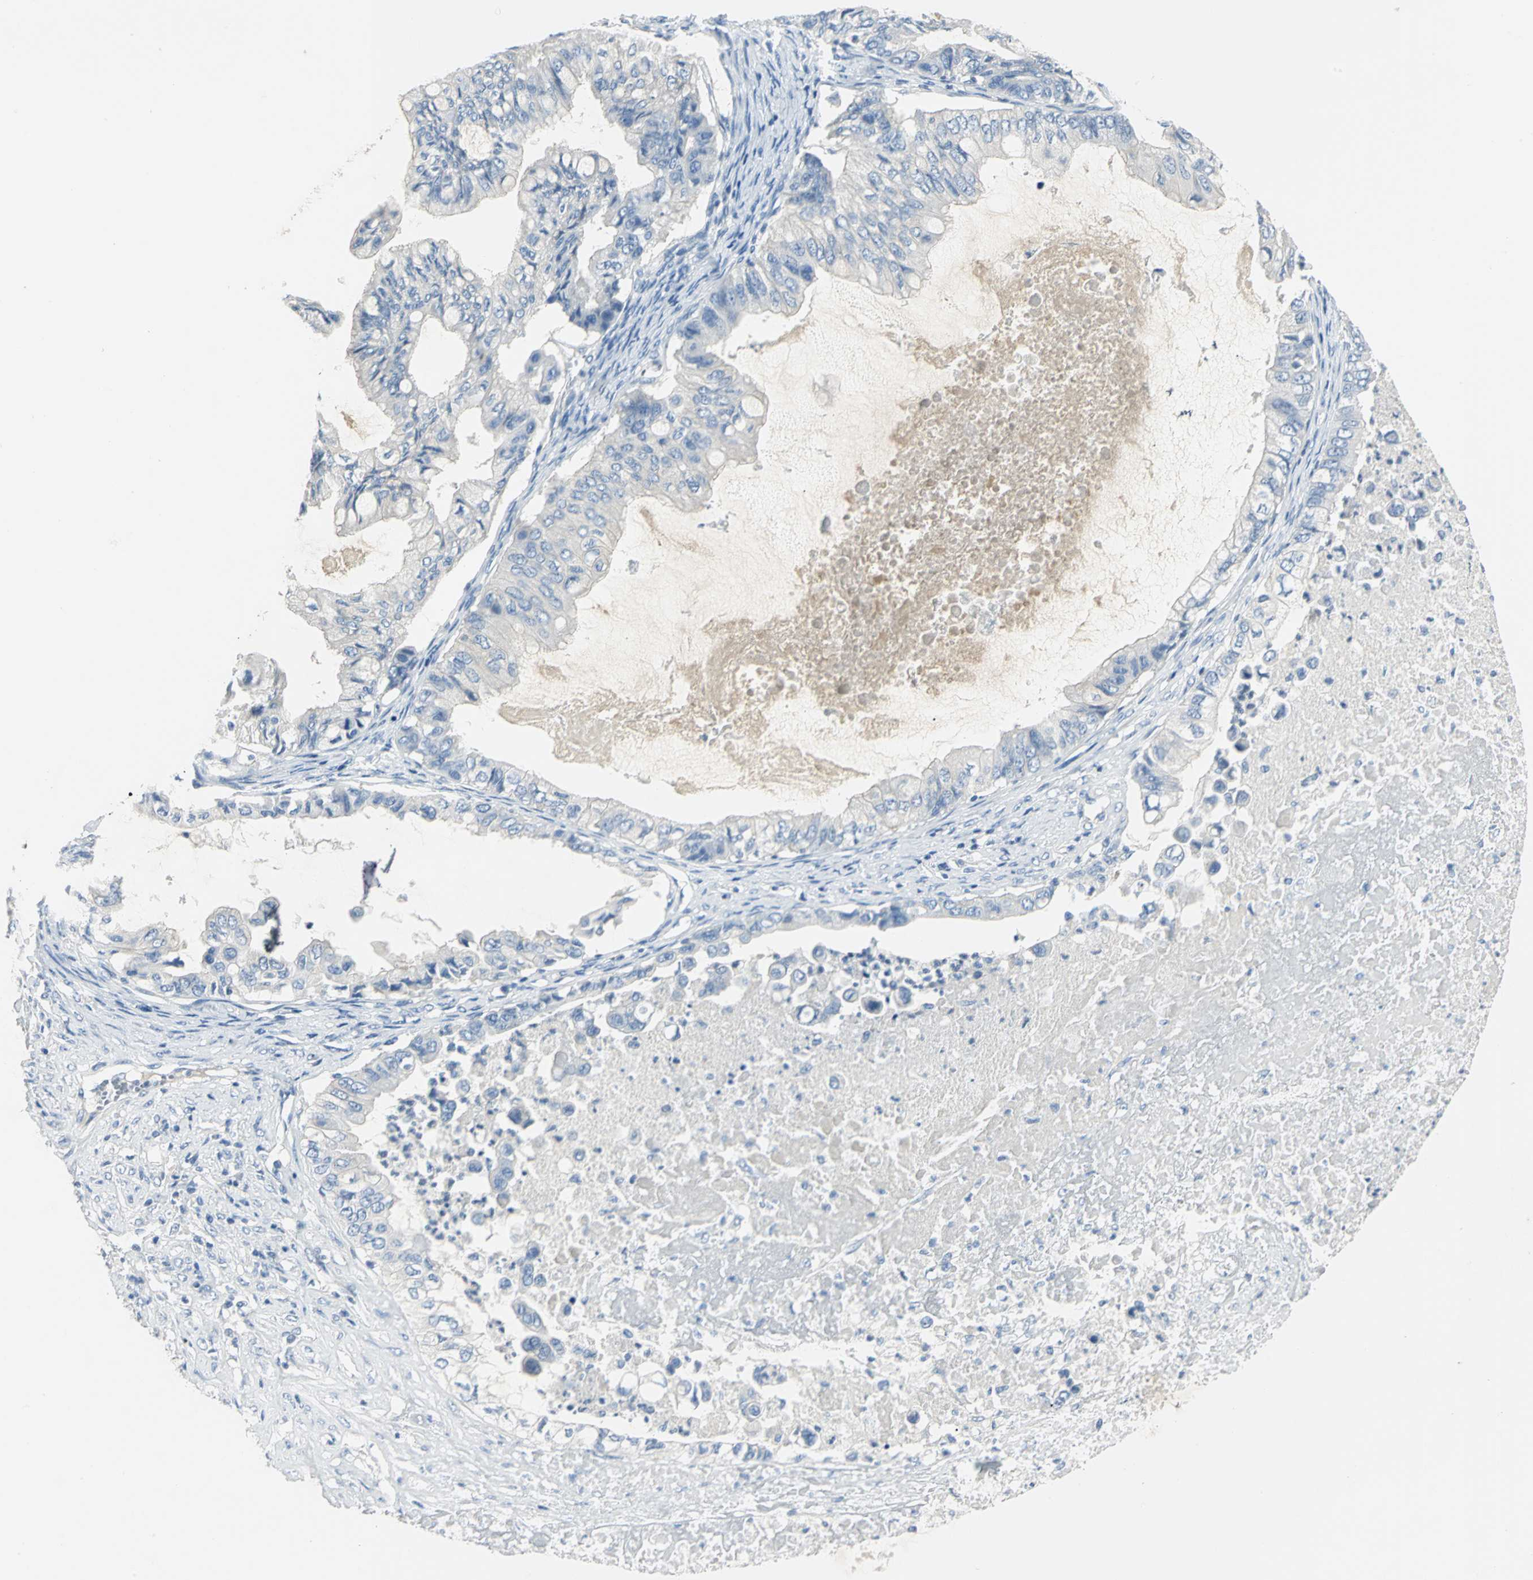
{"staining": {"intensity": "negative", "quantity": "none", "location": "none"}, "tissue": "ovarian cancer", "cell_type": "Tumor cells", "image_type": "cancer", "snomed": [{"axis": "morphology", "description": "Cystadenocarcinoma, mucinous, NOS"}, {"axis": "topography", "description": "Ovary"}], "caption": "Immunohistochemistry (IHC) of ovarian cancer exhibits no staining in tumor cells.", "gene": "RIPOR1", "patient": {"sex": "female", "age": 80}}